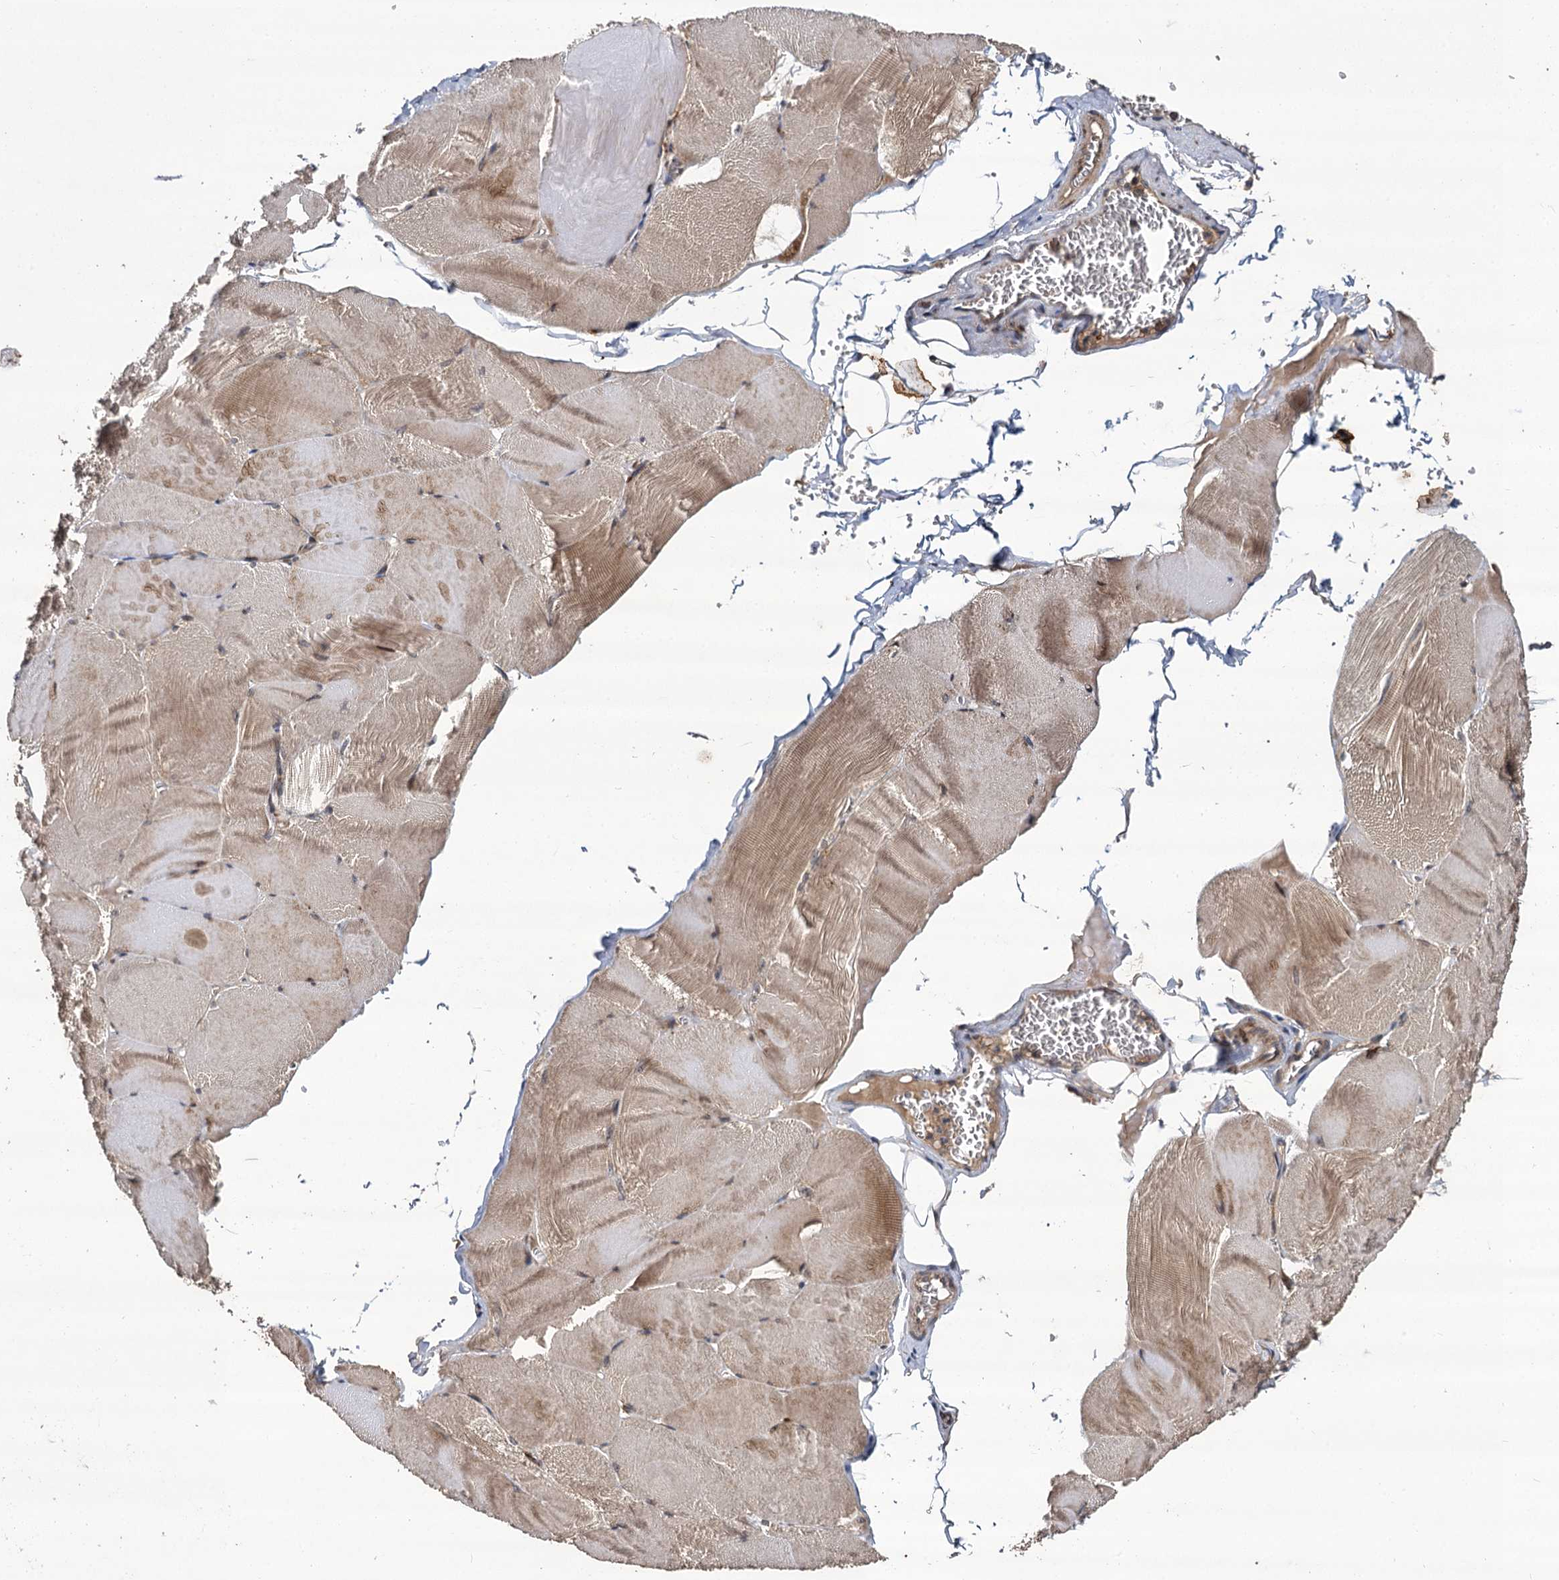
{"staining": {"intensity": "moderate", "quantity": ">75%", "location": "cytoplasmic/membranous"}, "tissue": "skeletal muscle", "cell_type": "Myocytes", "image_type": "normal", "snomed": [{"axis": "morphology", "description": "Normal tissue, NOS"}, {"axis": "morphology", "description": "Basal cell carcinoma"}, {"axis": "topography", "description": "Skeletal muscle"}], "caption": "Protein expression analysis of normal skeletal muscle demonstrates moderate cytoplasmic/membranous staining in approximately >75% of myocytes.", "gene": "INPPL1", "patient": {"sex": "female", "age": 64}}